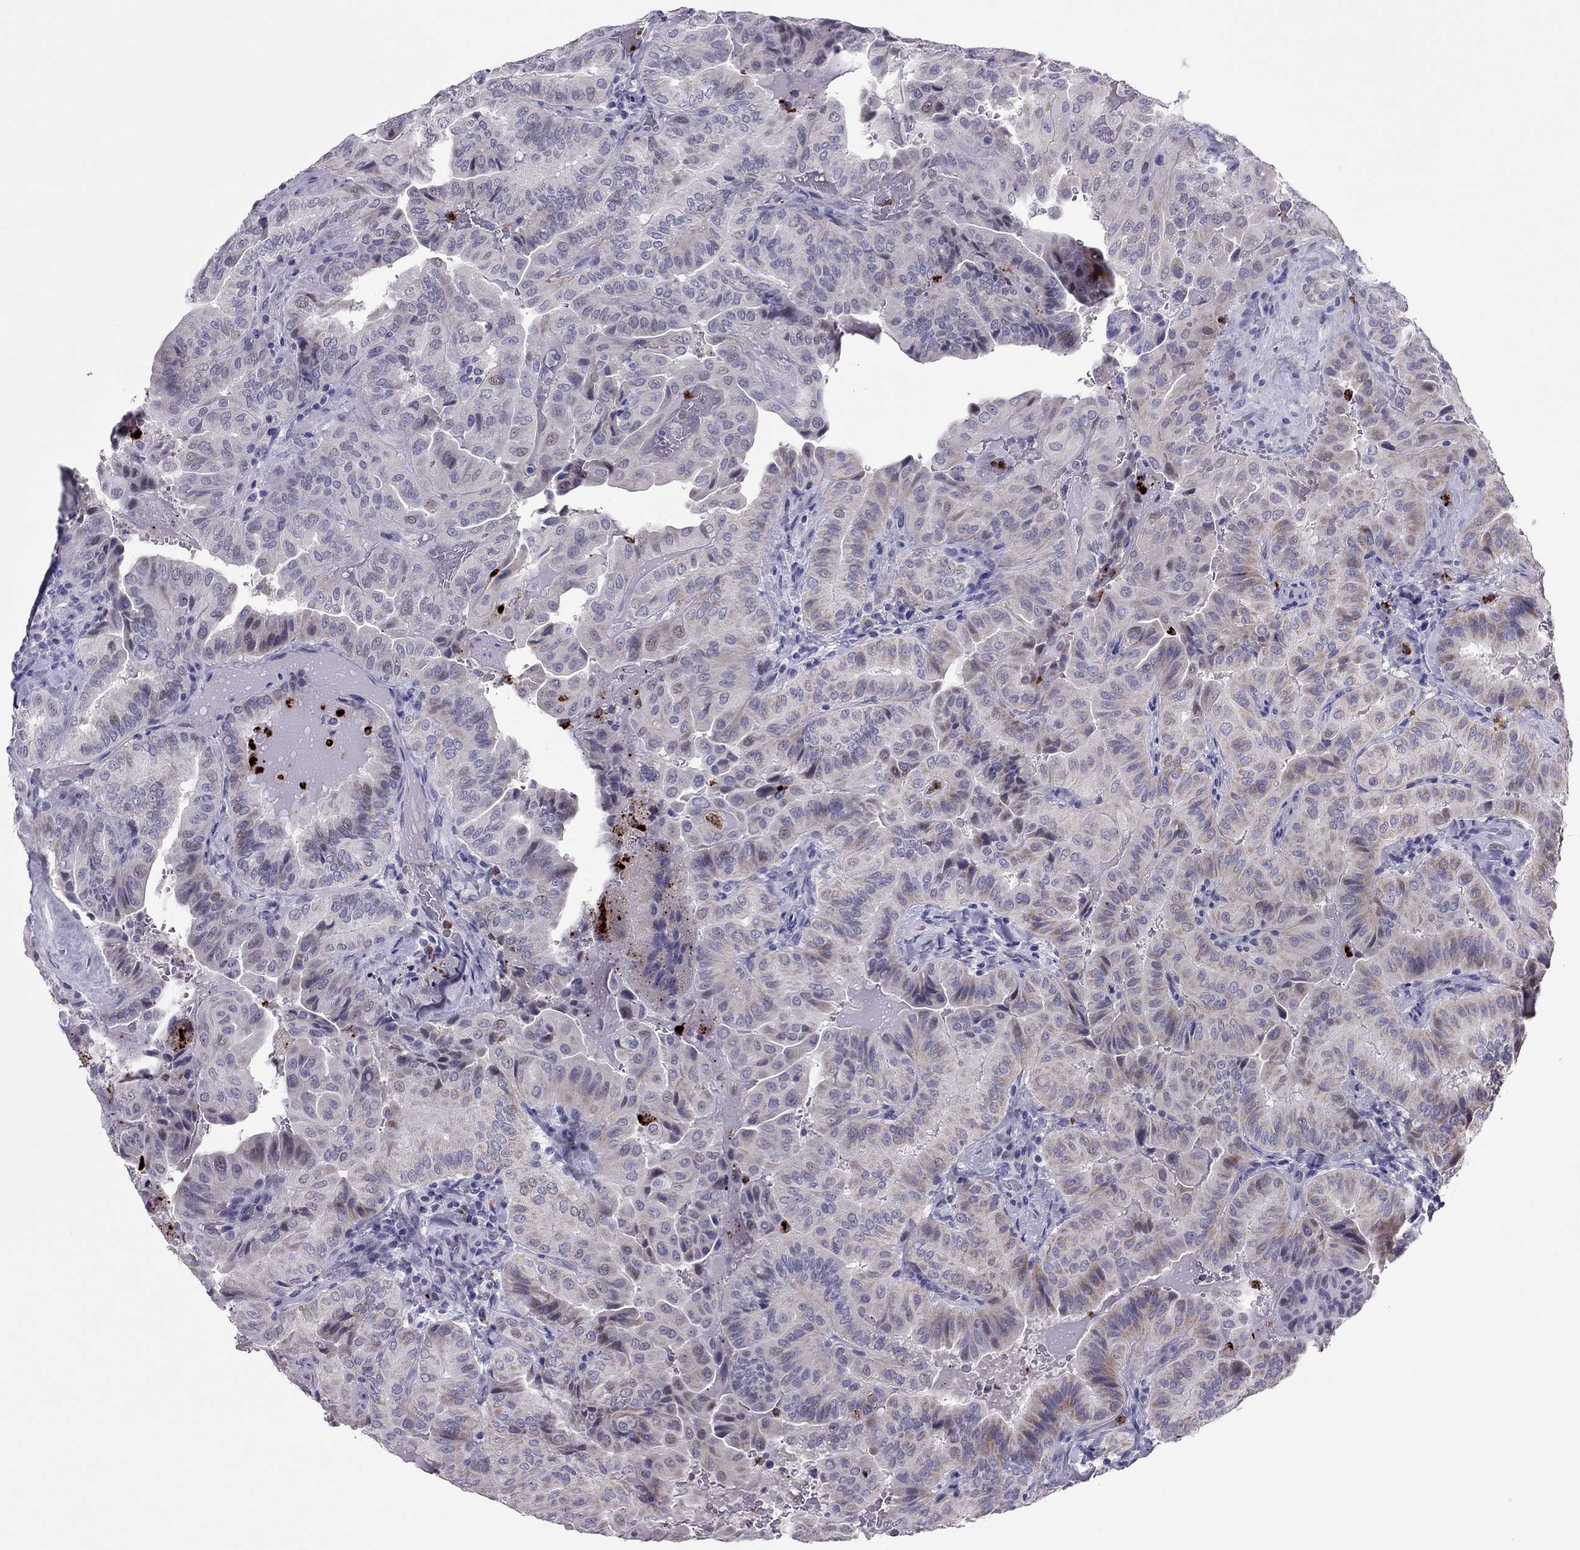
{"staining": {"intensity": "weak", "quantity": "25%-75%", "location": "cytoplasmic/membranous"}, "tissue": "thyroid cancer", "cell_type": "Tumor cells", "image_type": "cancer", "snomed": [{"axis": "morphology", "description": "Papillary adenocarcinoma, NOS"}, {"axis": "topography", "description": "Thyroid gland"}], "caption": "An image of thyroid cancer (papillary adenocarcinoma) stained for a protein demonstrates weak cytoplasmic/membranous brown staining in tumor cells.", "gene": "CCL27", "patient": {"sex": "female", "age": 68}}